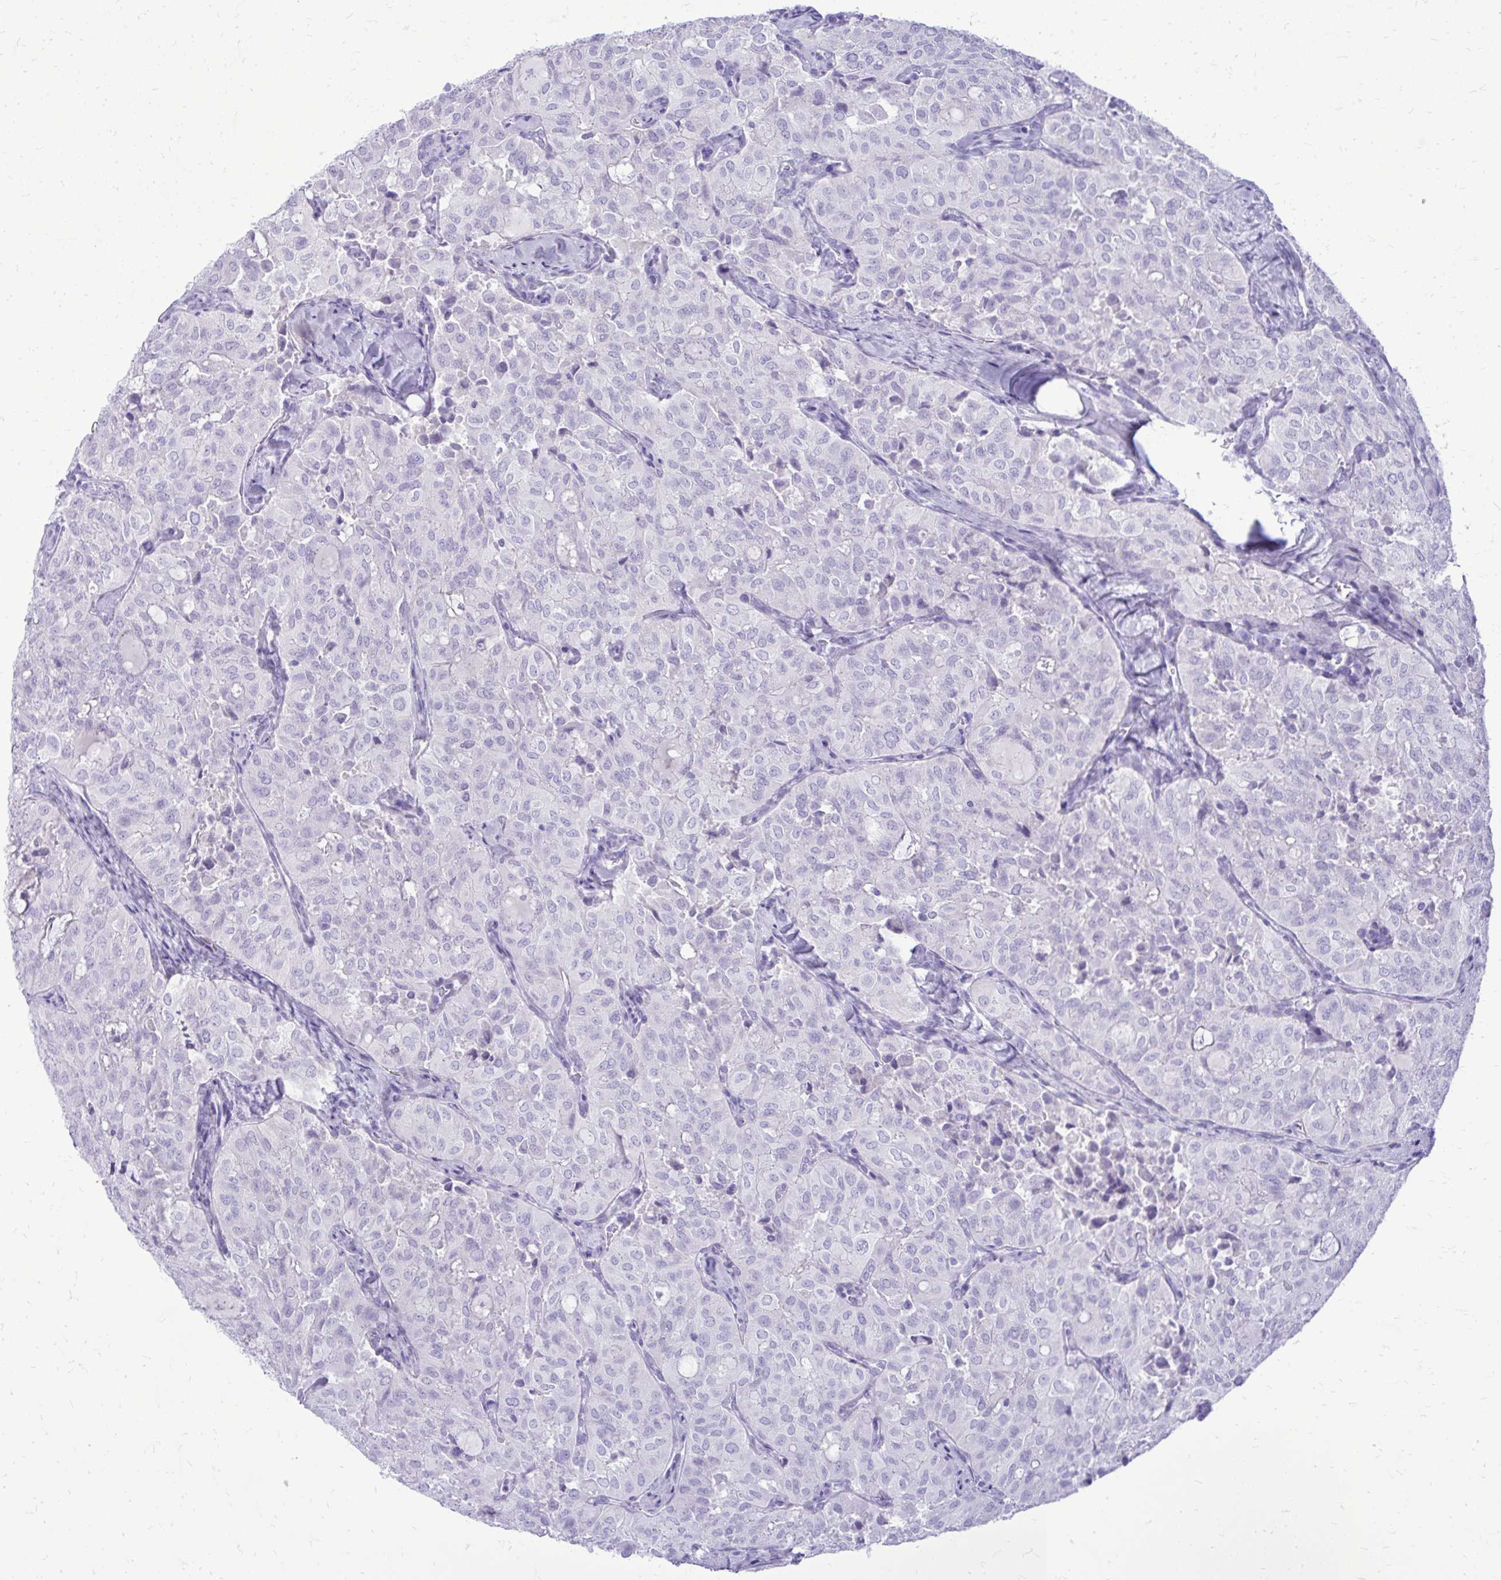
{"staining": {"intensity": "negative", "quantity": "none", "location": "none"}, "tissue": "thyroid cancer", "cell_type": "Tumor cells", "image_type": "cancer", "snomed": [{"axis": "morphology", "description": "Follicular adenoma carcinoma, NOS"}, {"axis": "topography", "description": "Thyroid gland"}], "caption": "High power microscopy histopathology image of an immunohistochemistry (IHC) image of thyroid cancer, revealing no significant expression in tumor cells.", "gene": "BCL6B", "patient": {"sex": "male", "age": 75}}